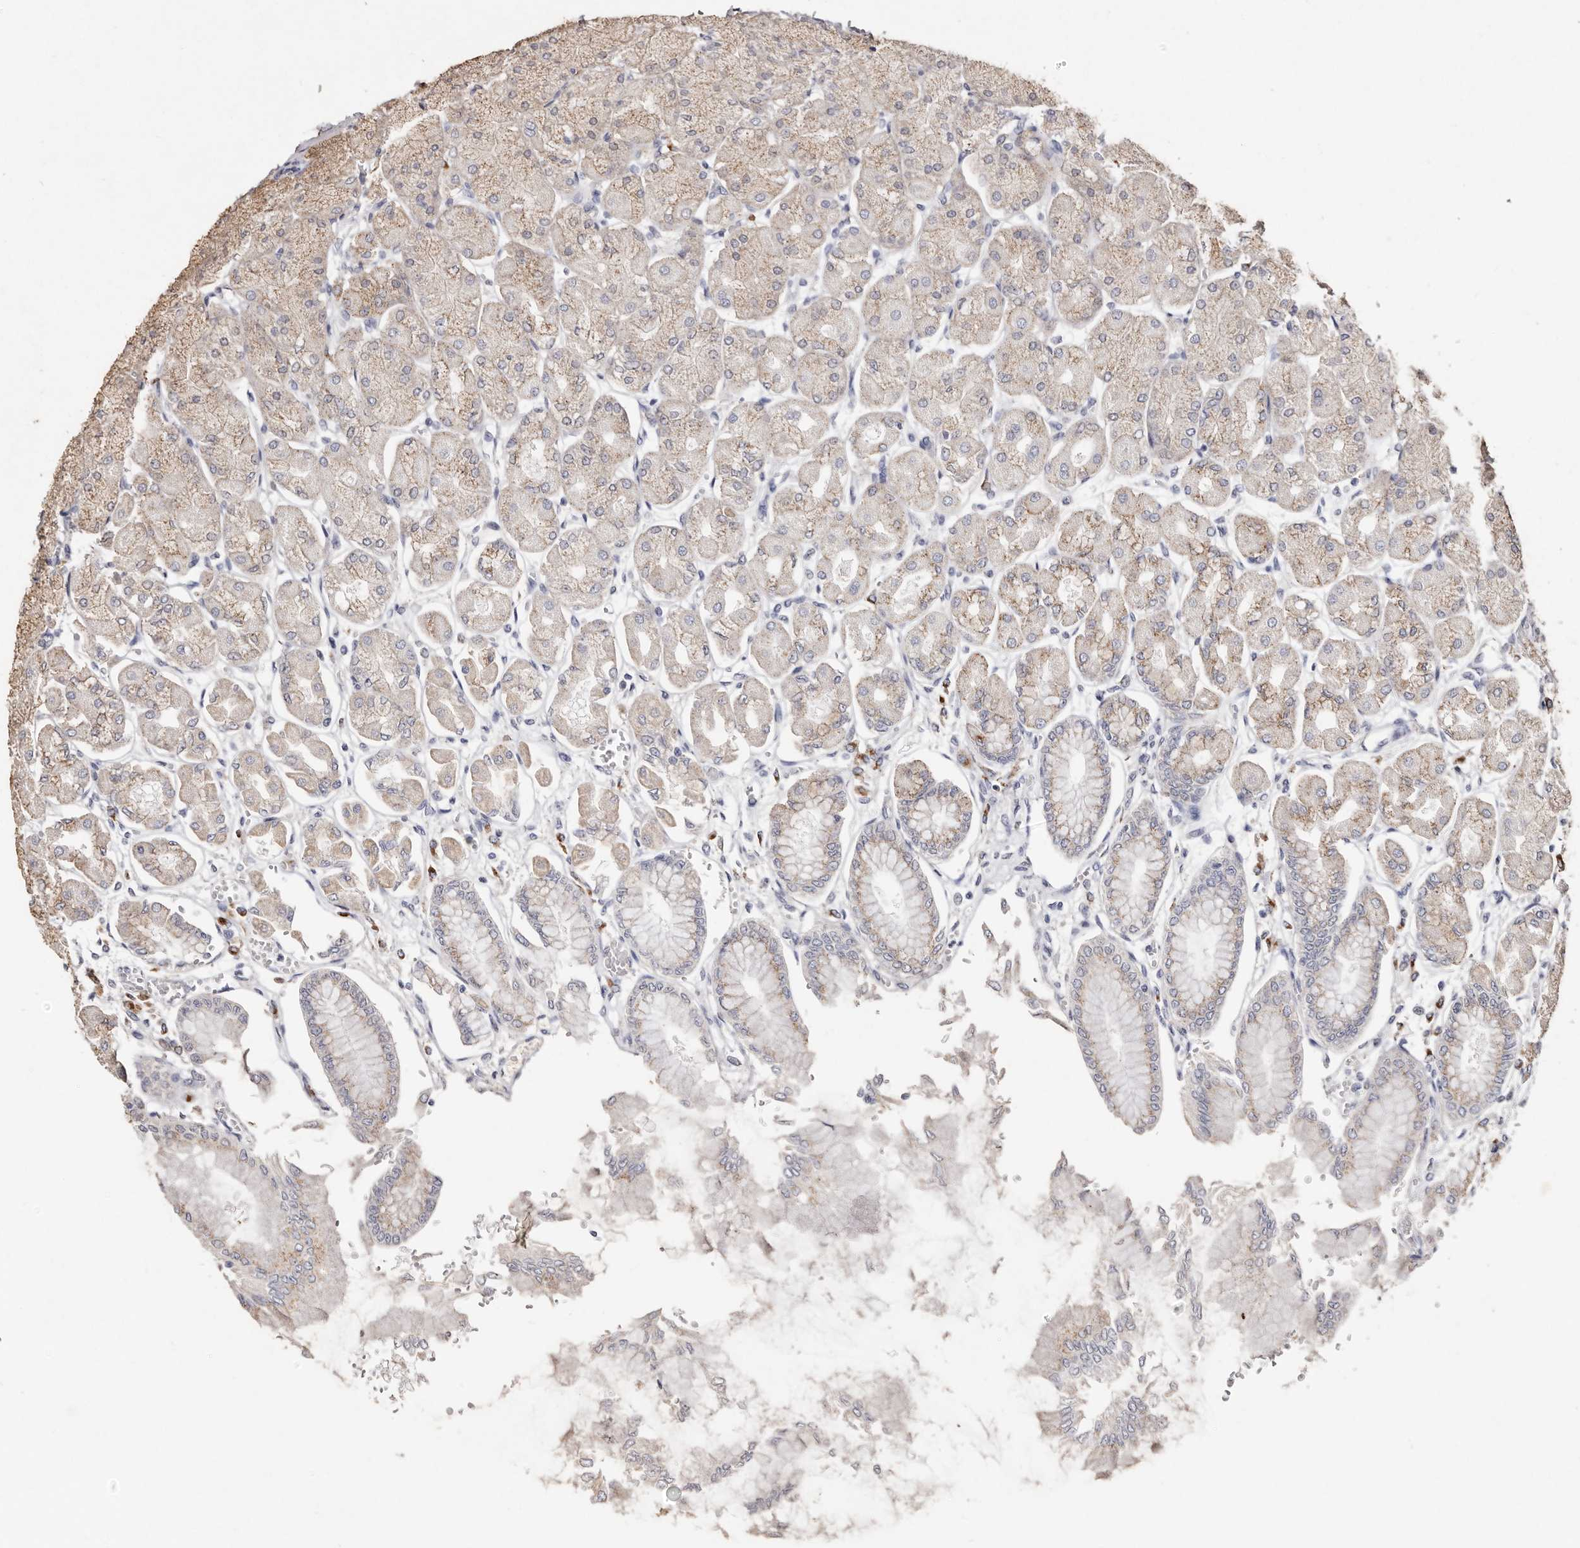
{"staining": {"intensity": "moderate", "quantity": "25%-75%", "location": "cytoplasmic/membranous"}, "tissue": "stomach", "cell_type": "Glandular cells", "image_type": "normal", "snomed": [{"axis": "morphology", "description": "Normal tissue, NOS"}, {"axis": "topography", "description": "Stomach, upper"}], "caption": "IHC (DAB) staining of unremarkable stomach demonstrates moderate cytoplasmic/membranous protein expression in approximately 25%-75% of glandular cells. (brown staining indicates protein expression, while blue staining denotes nuclei).", "gene": "LGALS7B", "patient": {"sex": "female", "age": 56}}